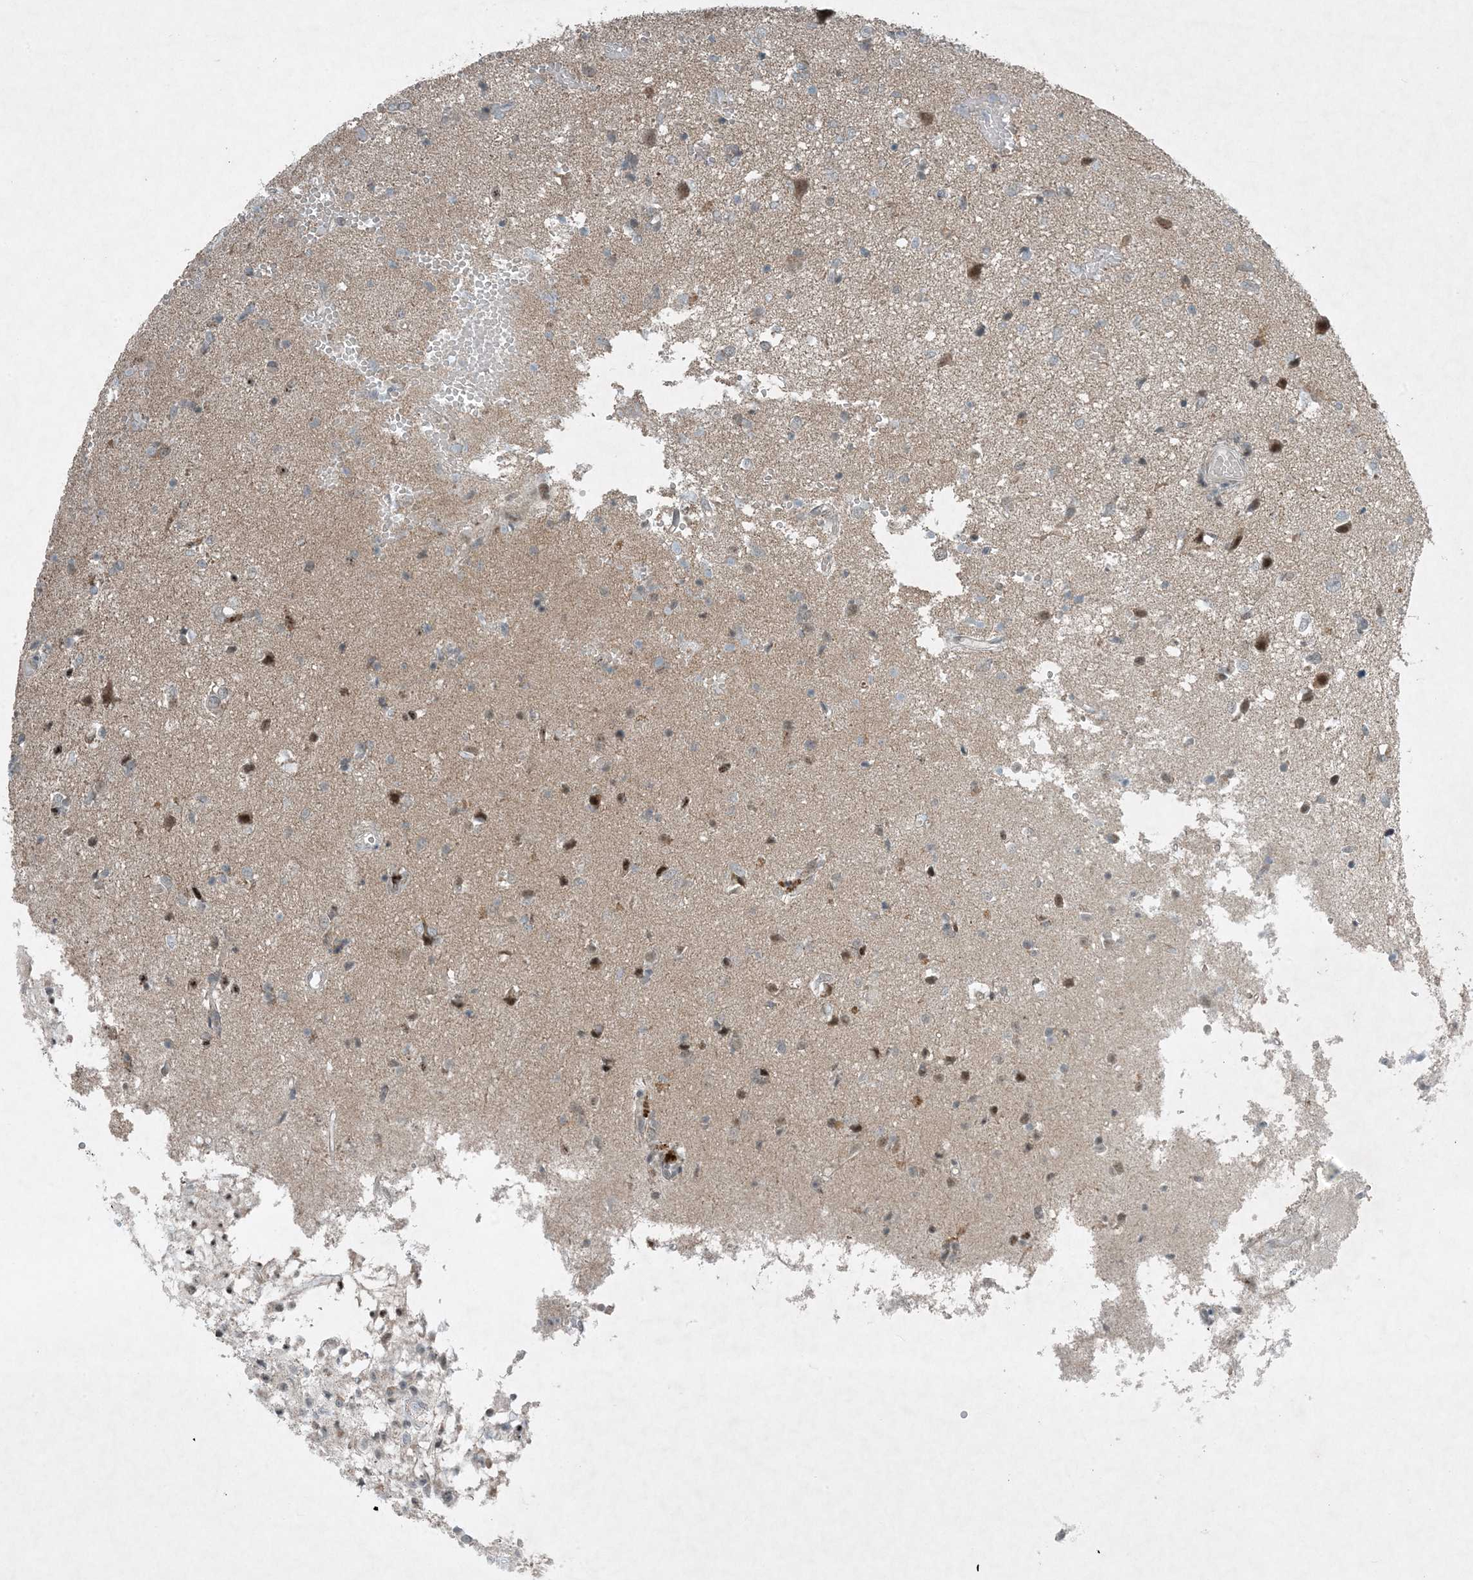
{"staining": {"intensity": "weak", "quantity": "<25%", "location": "cytoplasmic/membranous"}, "tissue": "glioma", "cell_type": "Tumor cells", "image_type": "cancer", "snomed": [{"axis": "morphology", "description": "Glioma, malignant, High grade"}, {"axis": "topography", "description": "Brain"}], "caption": "Malignant high-grade glioma was stained to show a protein in brown. There is no significant staining in tumor cells.", "gene": "MITD1", "patient": {"sex": "female", "age": 59}}